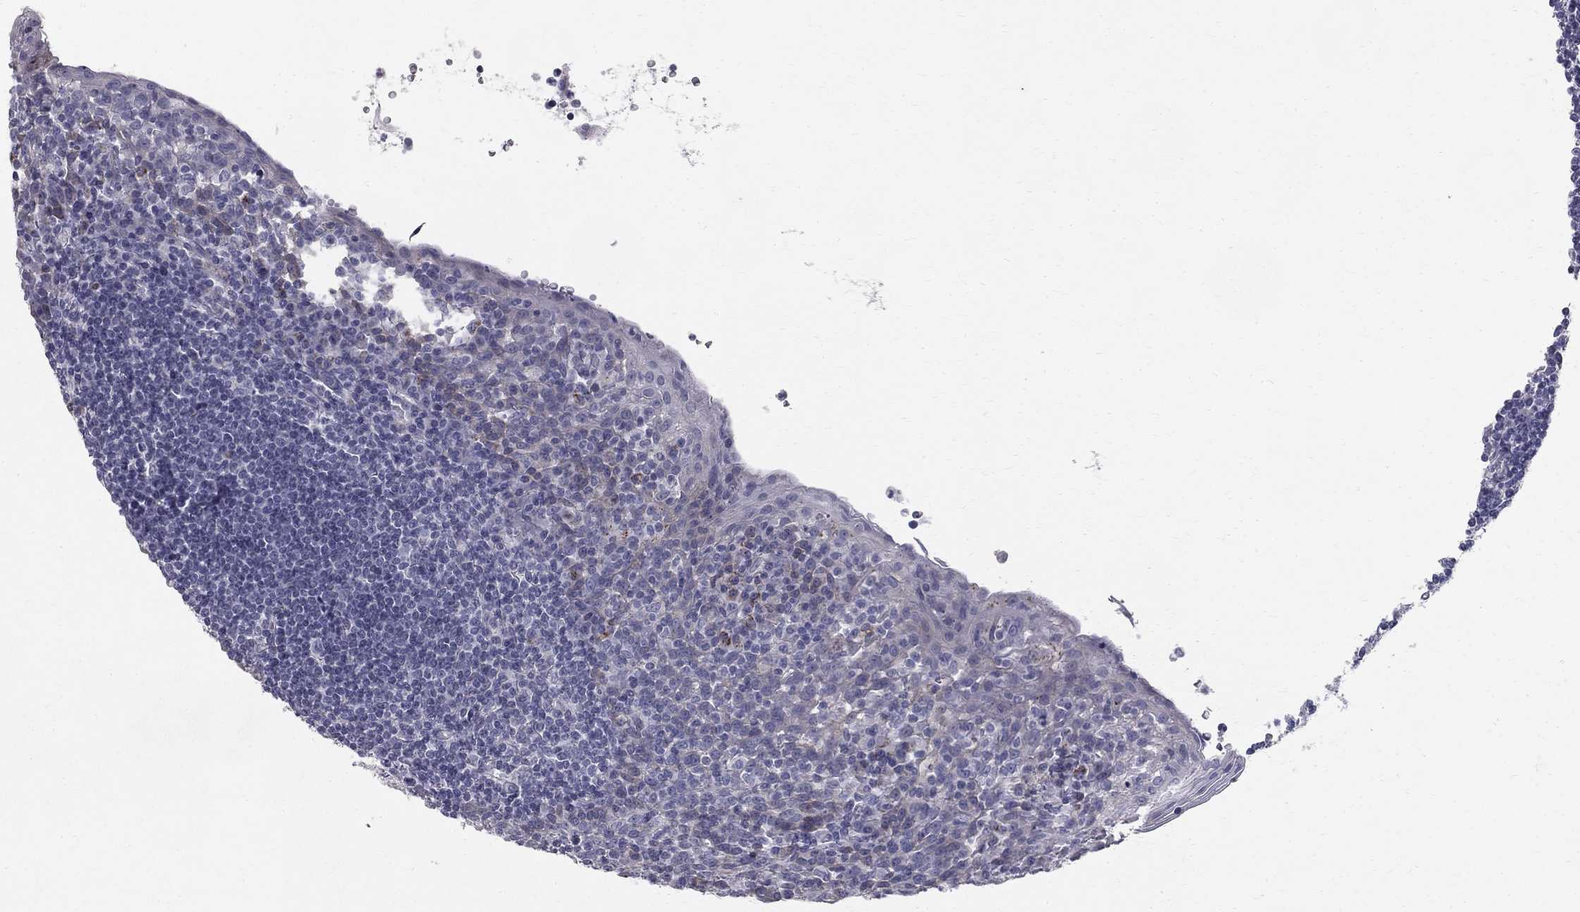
{"staining": {"intensity": "negative", "quantity": "none", "location": "none"}, "tissue": "tonsil", "cell_type": "Germinal center cells", "image_type": "normal", "snomed": [{"axis": "morphology", "description": "Normal tissue, NOS"}, {"axis": "topography", "description": "Tonsil"}], "caption": "Immunohistochemistry of unremarkable human tonsil exhibits no expression in germinal center cells.", "gene": "CLIC6", "patient": {"sex": "female", "age": 13}}